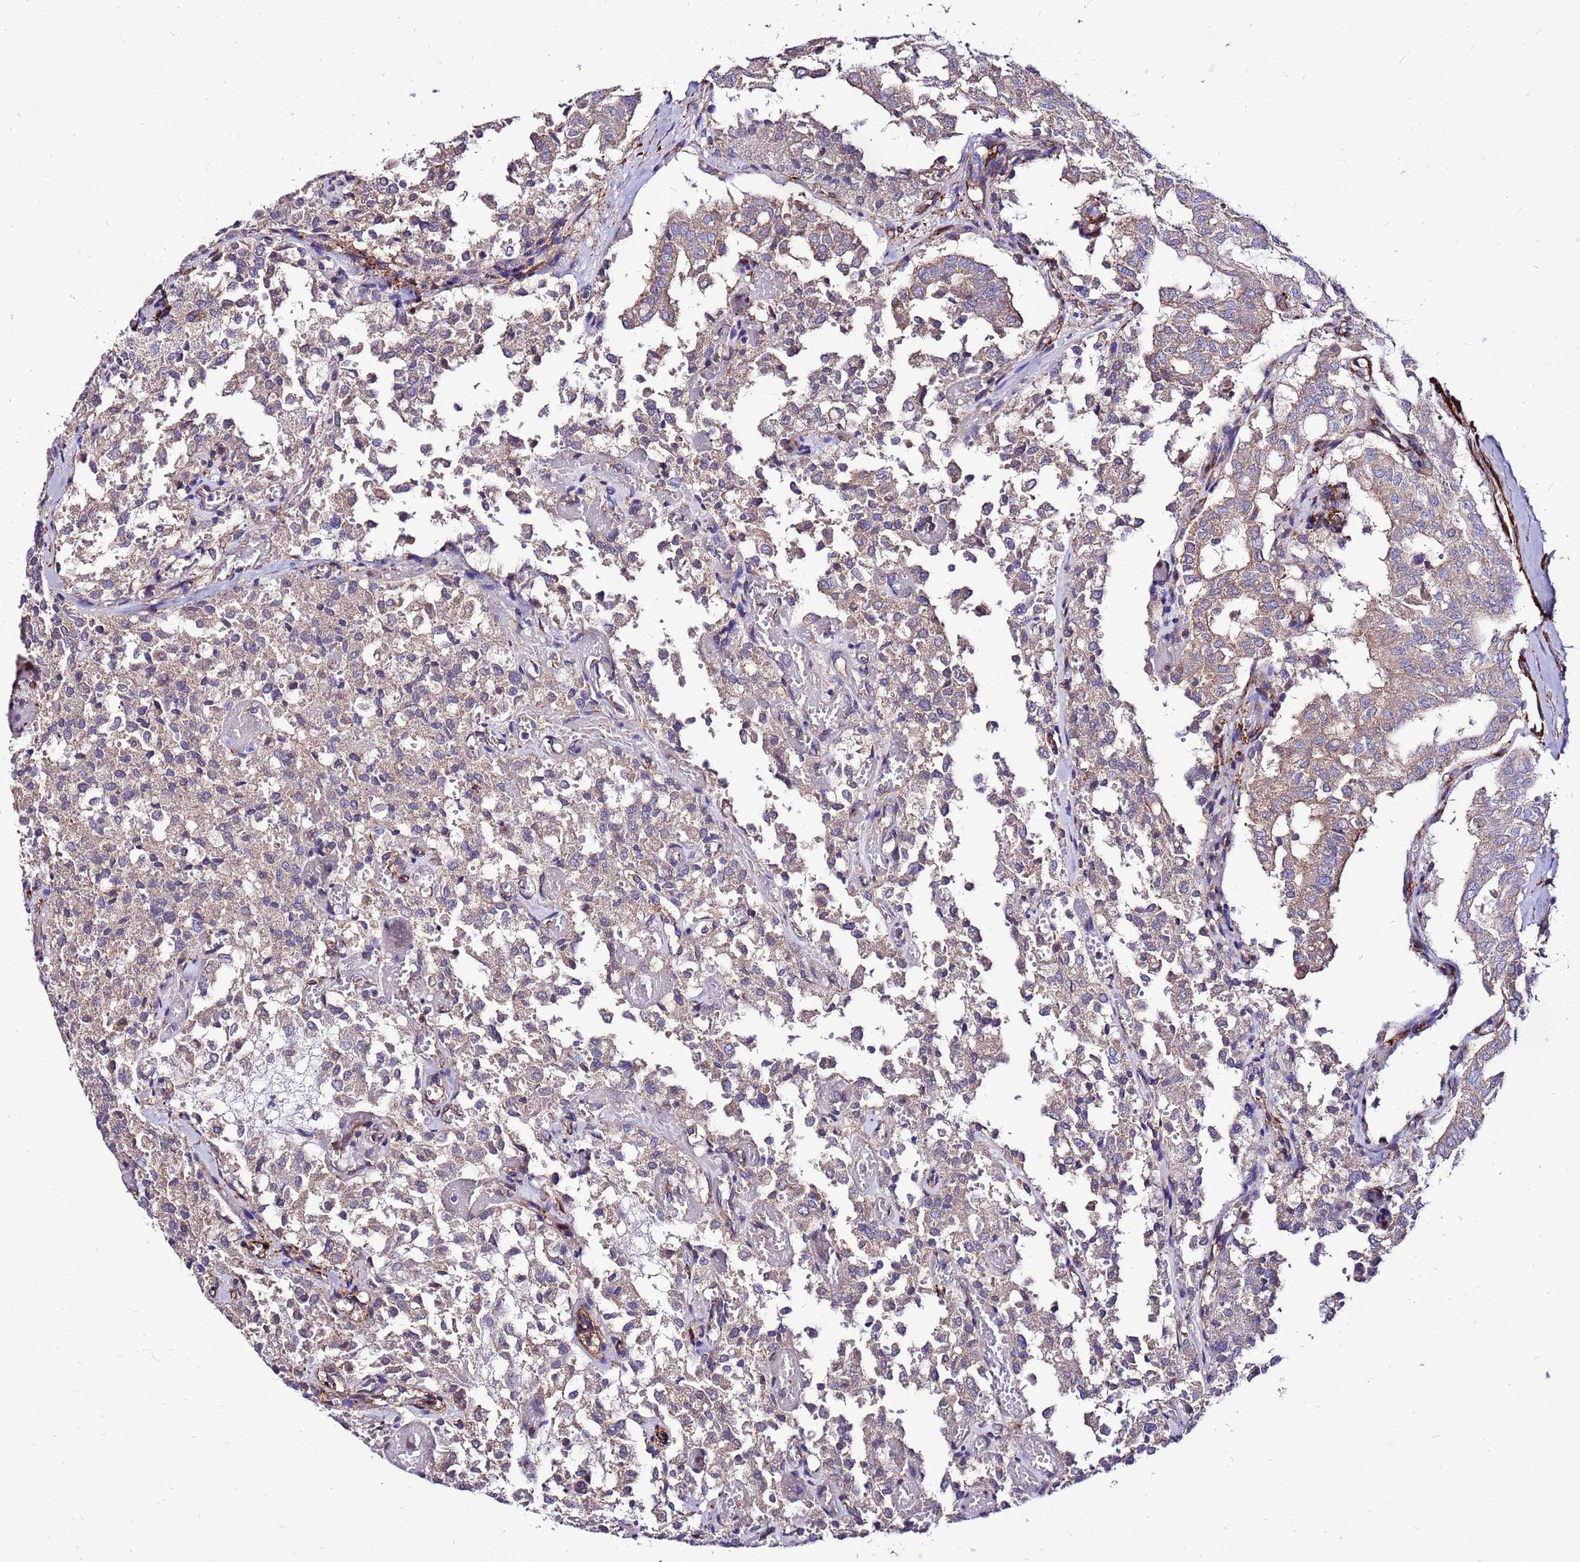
{"staining": {"intensity": "weak", "quantity": "25%-75%", "location": "cytoplasmic/membranous"}, "tissue": "thyroid cancer", "cell_type": "Tumor cells", "image_type": "cancer", "snomed": [{"axis": "morphology", "description": "Follicular adenoma carcinoma, NOS"}, {"axis": "topography", "description": "Thyroid gland"}], "caption": "Follicular adenoma carcinoma (thyroid) stained with a protein marker reveals weak staining in tumor cells.", "gene": "EI24", "patient": {"sex": "male", "age": 75}}